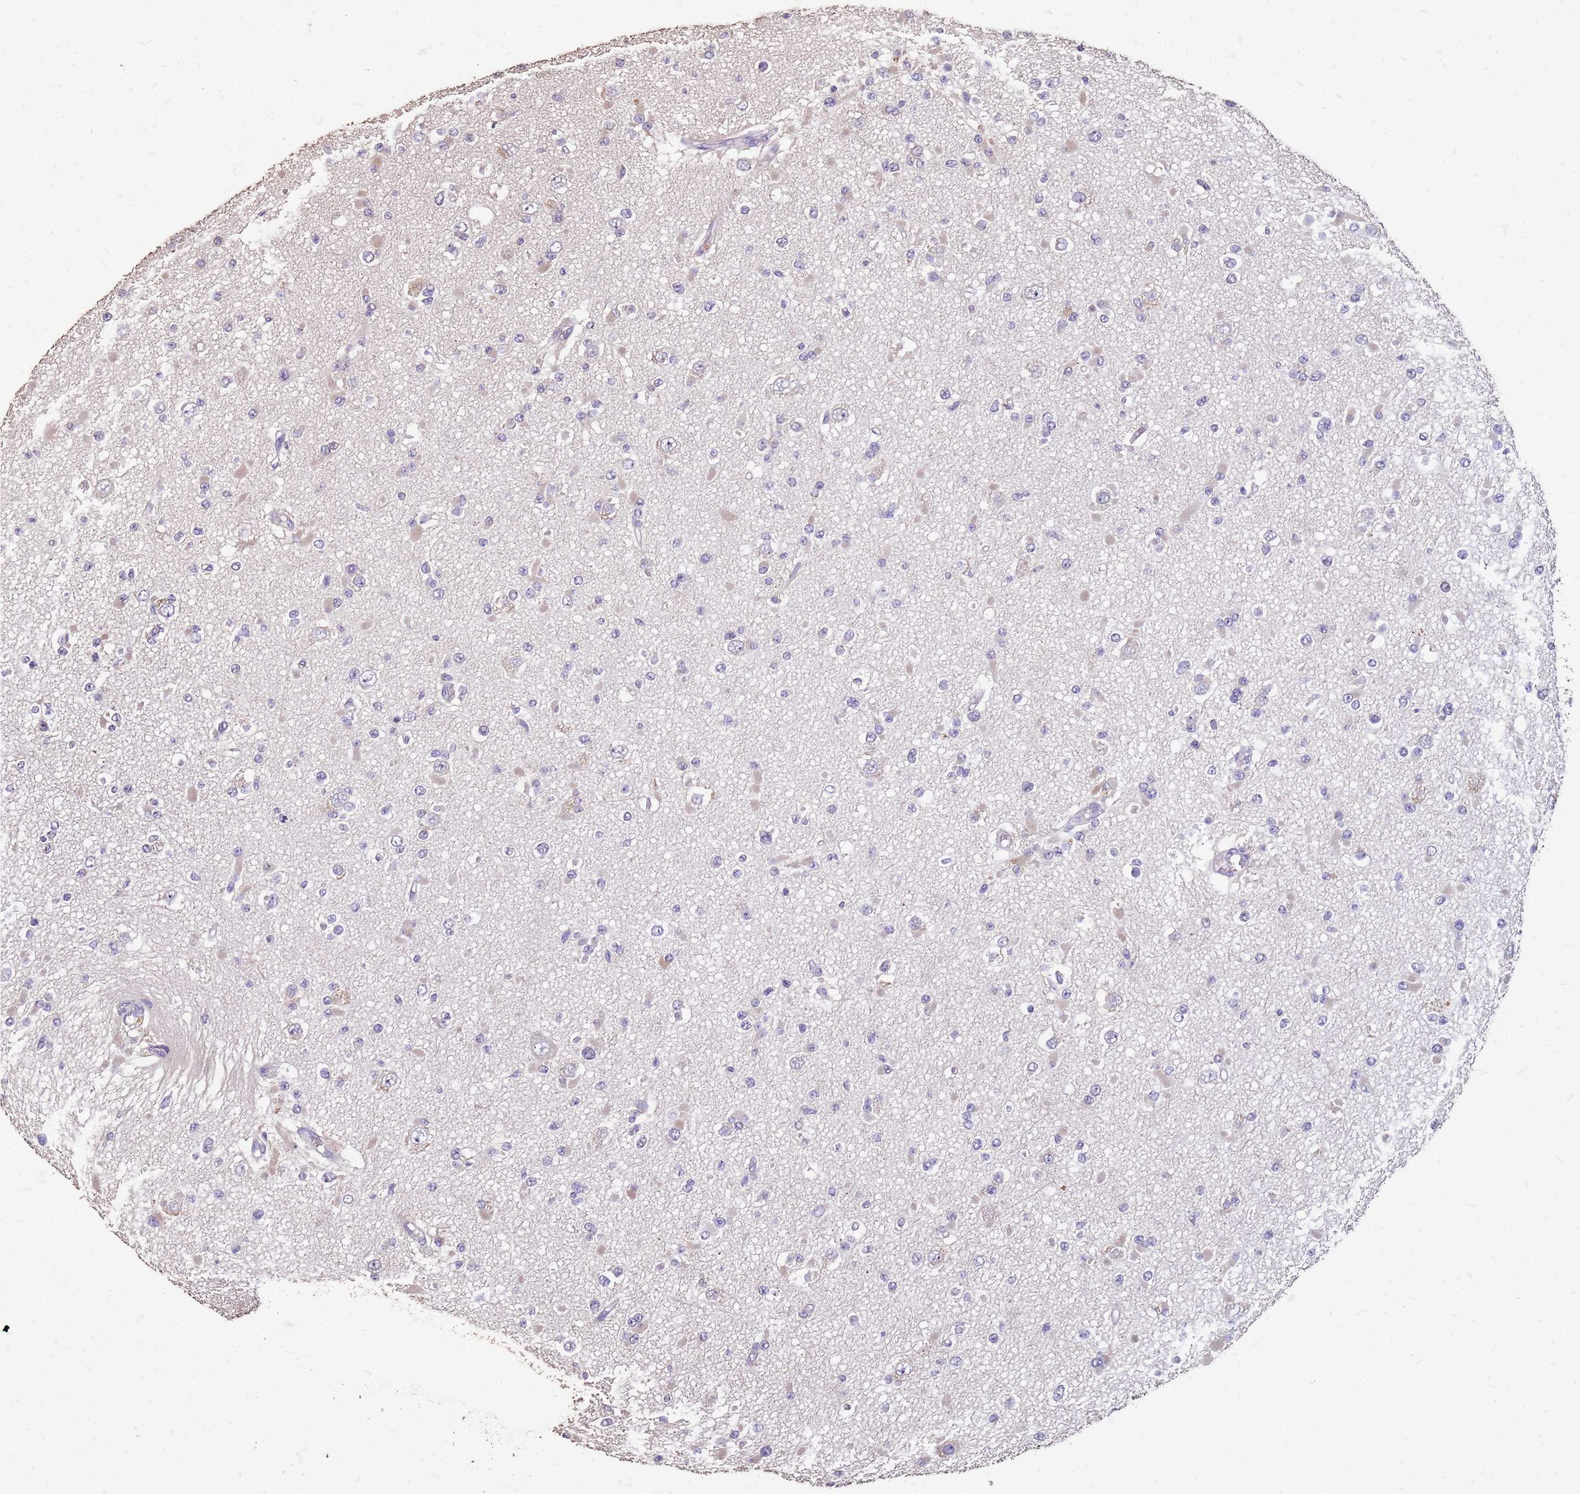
{"staining": {"intensity": "negative", "quantity": "none", "location": "none"}, "tissue": "glioma", "cell_type": "Tumor cells", "image_type": "cancer", "snomed": [{"axis": "morphology", "description": "Glioma, malignant, Low grade"}, {"axis": "topography", "description": "Brain"}], "caption": "The IHC micrograph has no significant positivity in tumor cells of glioma tissue. (Brightfield microscopy of DAB (3,3'-diaminobenzidine) immunohistochemistry at high magnification).", "gene": "FAM184B", "patient": {"sex": "female", "age": 22}}